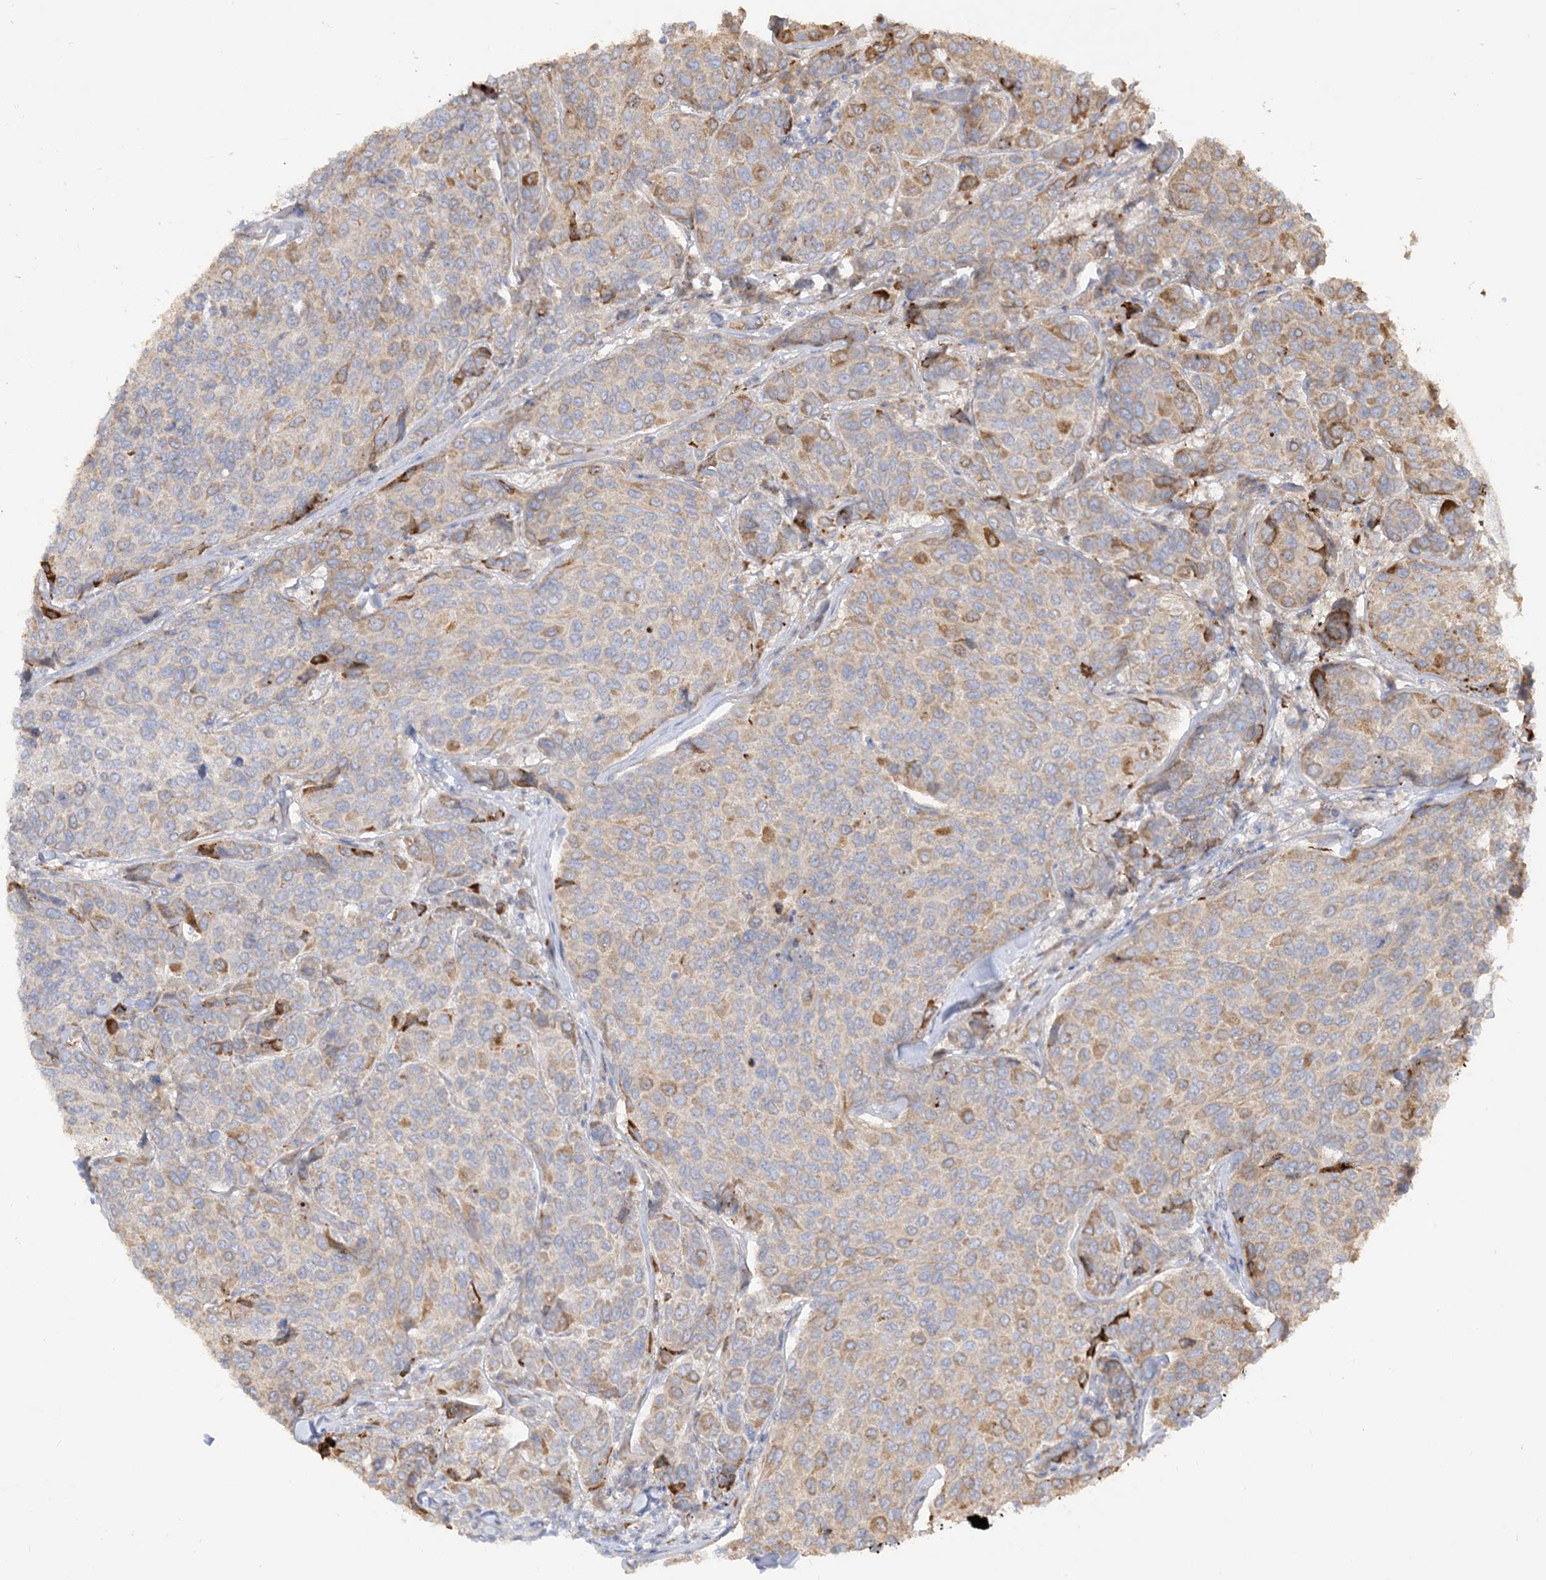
{"staining": {"intensity": "moderate", "quantity": "25%-75%", "location": "cytoplasmic/membranous"}, "tissue": "breast cancer", "cell_type": "Tumor cells", "image_type": "cancer", "snomed": [{"axis": "morphology", "description": "Duct carcinoma"}, {"axis": "topography", "description": "Breast"}], "caption": "The histopathology image exhibits immunohistochemical staining of breast cancer. There is moderate cytoplasmic/membranous positivity is seen in about 25%-75% of tumor cells.", "gene": "LOXL3", "patient": {"sex": "female", "age": 55}}